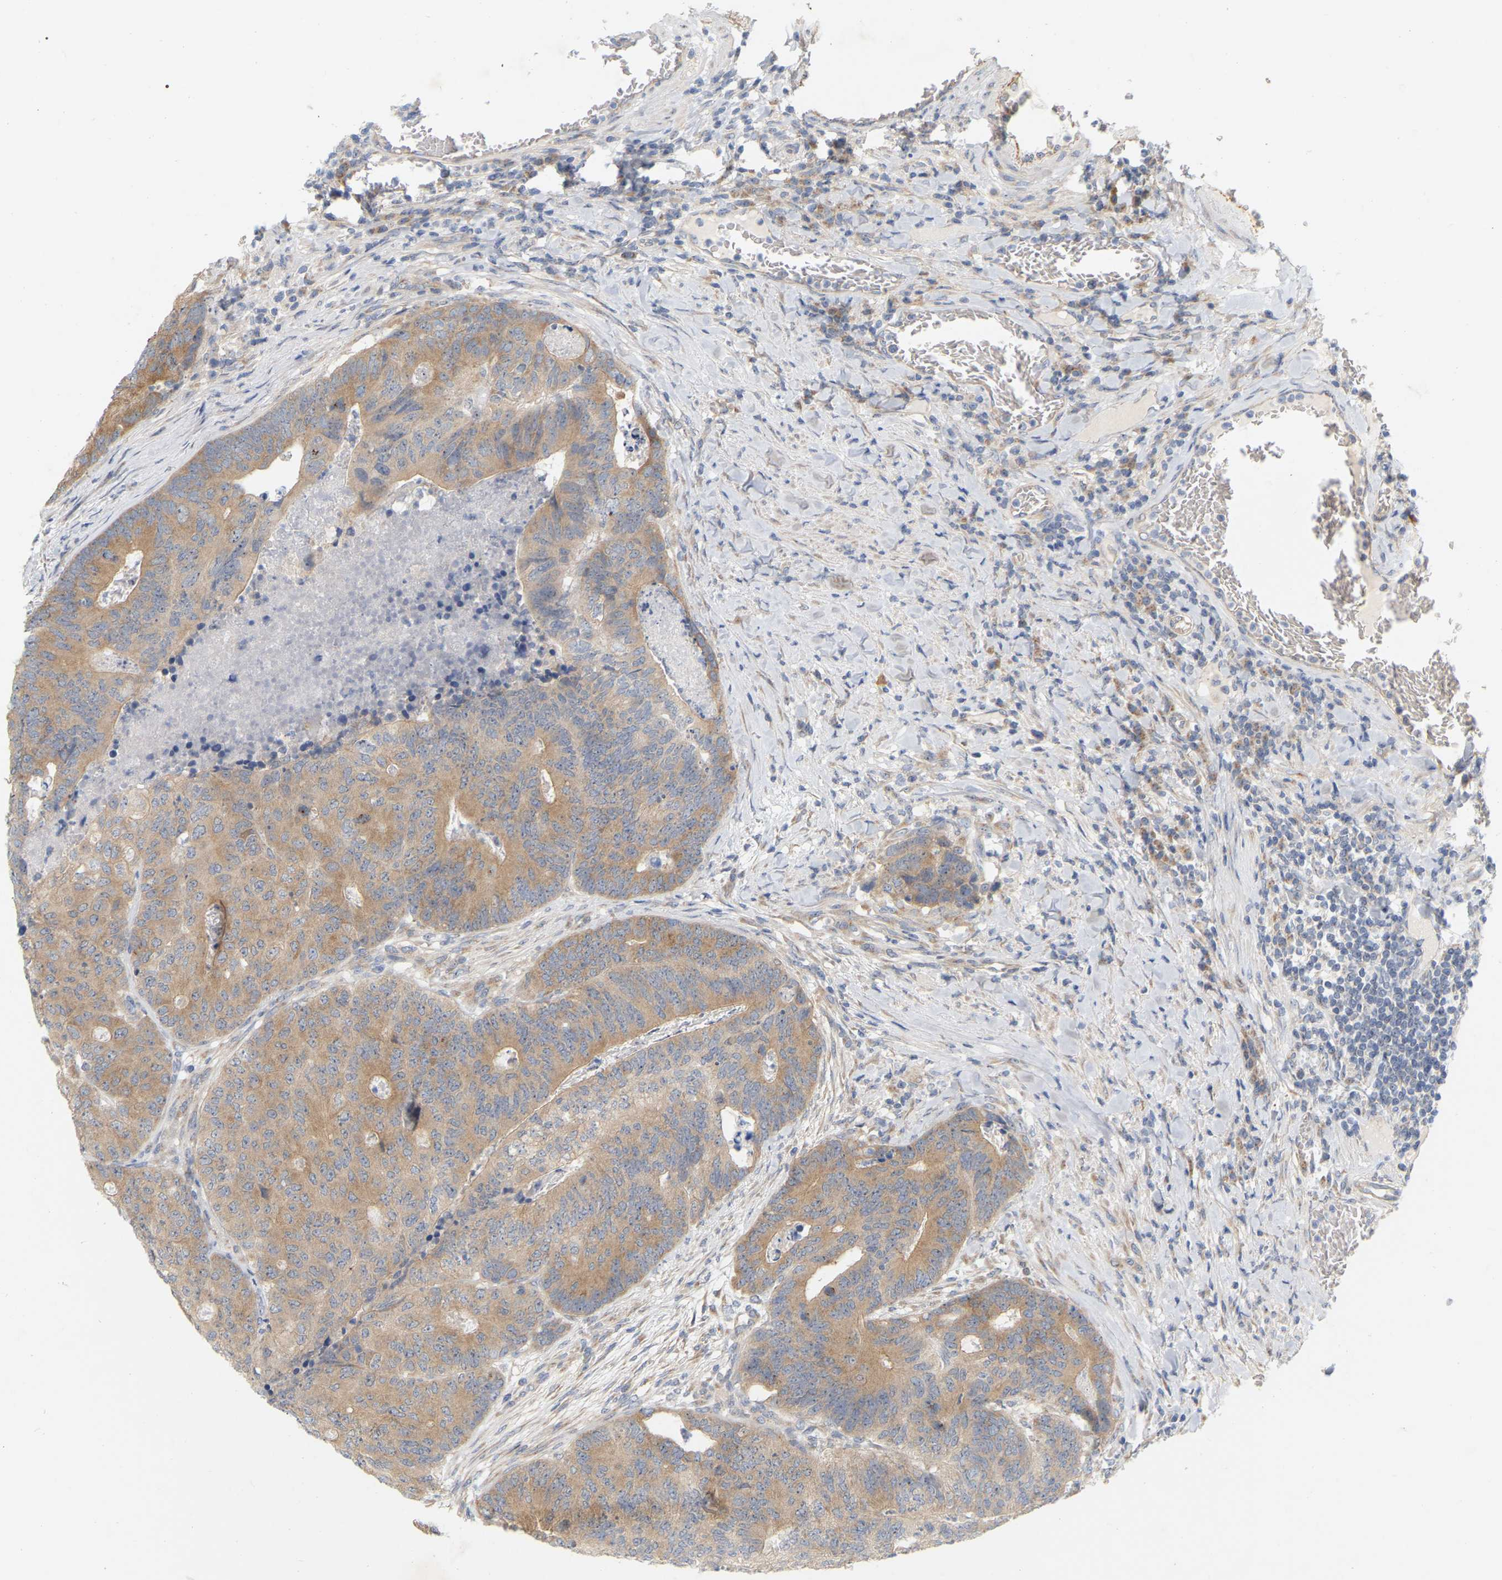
{"staining": {"intensity": "moderate", "quantity": ">75%", "location": "cytoplasmic/membranous,nuclear"}, "tissue": "colorectal cancer", "cell_type": "Tumor cells", "image_type": "cancer", "snomed": [{"axis": "morphology", "description": "Adenocarcinoma, NOS"}, {"axis": "topography", "description": "Colon"}], "caption": "High-power microscopy captured an immunohistochemistry (IHC) photomicrograph of colorectal adenocarcinoma, revealing moderate cytoplasmic/membranous and nuclear positivity in approximately >75% of tumor cells.", "gene": "MINDY4", "patient": {"sex": "female", "age": 67}}